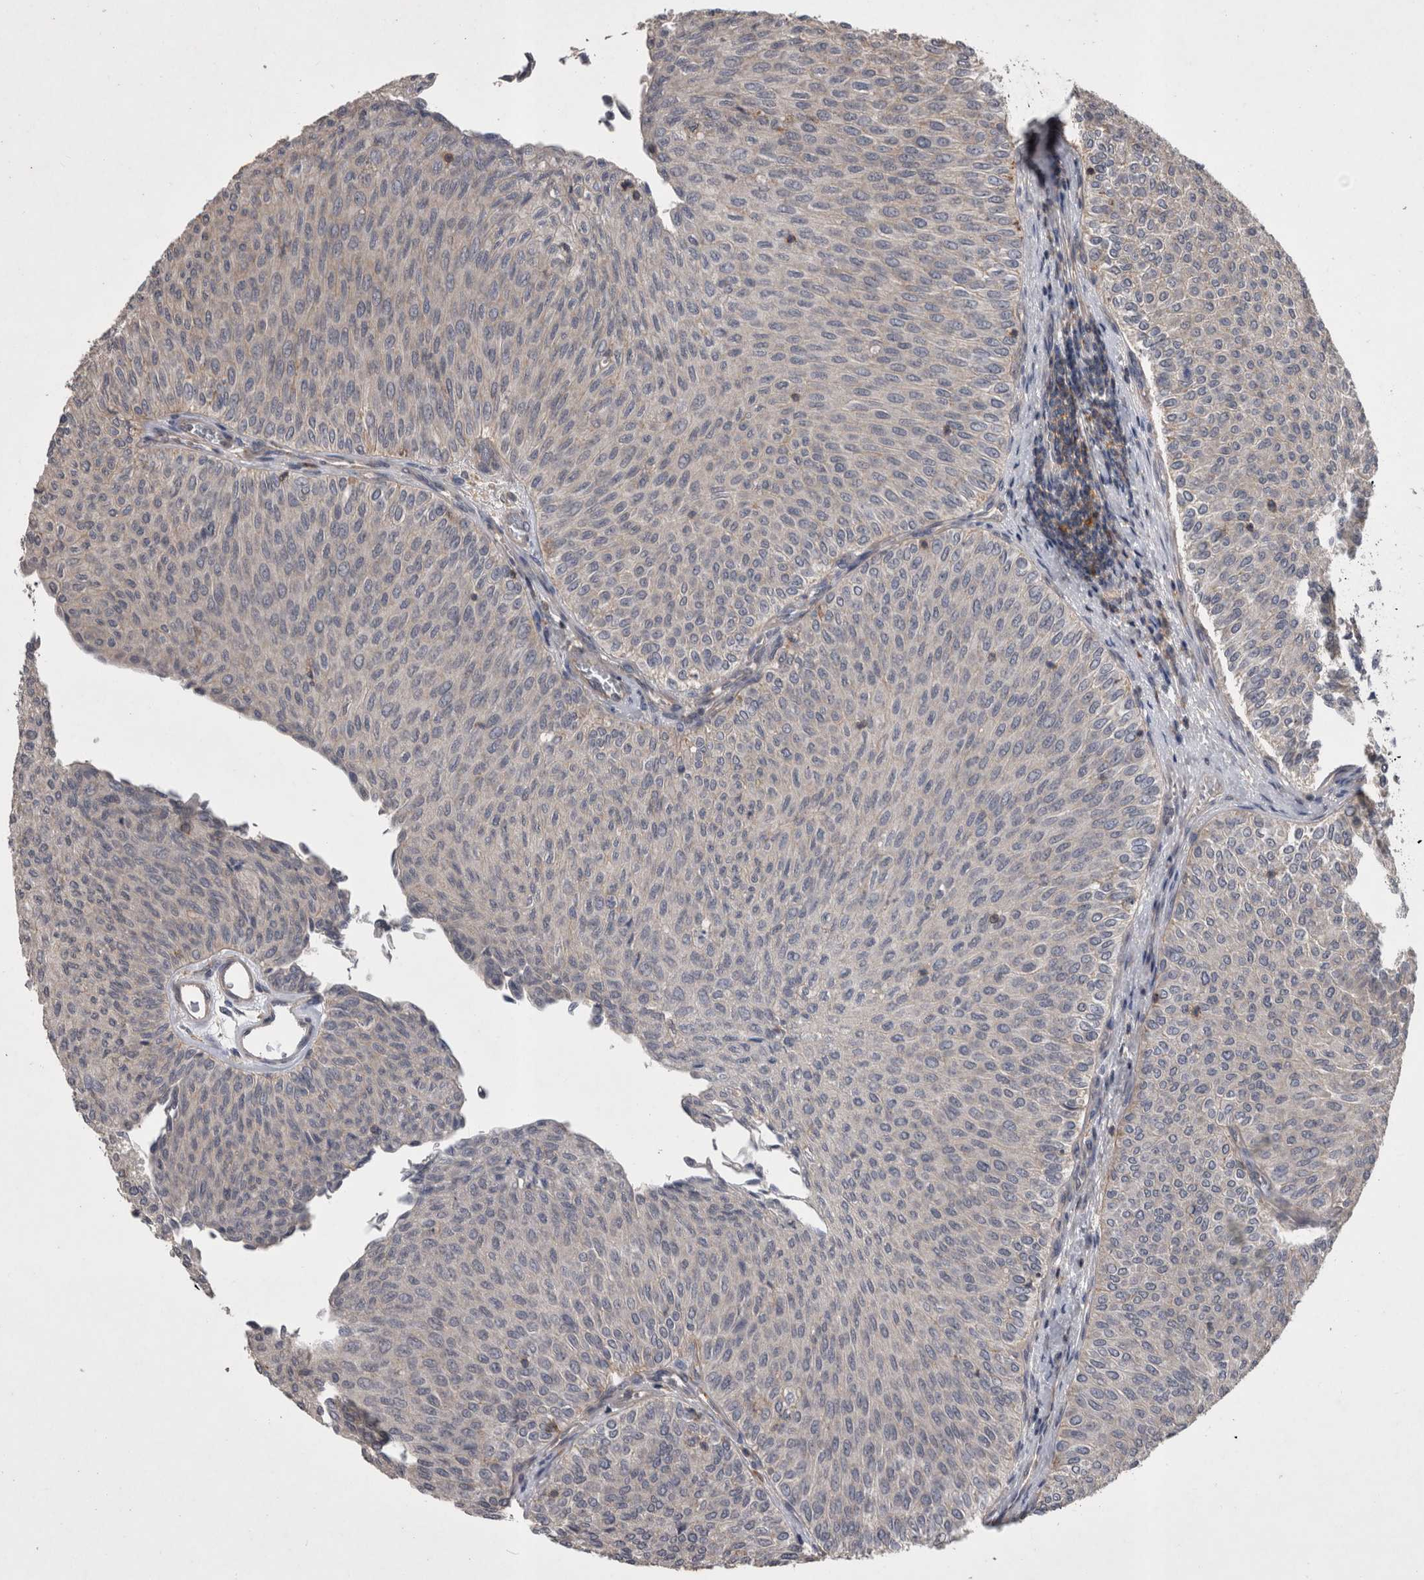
{"staining": {"intensity": "negative", "quantity": "none", "location": "none"}, "tissue": "urothelial cancer", "cell_type": "Tumor cells", "image_type": "cancer", "snomed": [{"axis": "morphology", "description": "Urothelial carcinoma, Low grade"}, {"axis": "topography", "description": "Urinary bladder"}], "caption": "DAB immunohistochemical staining of human low-grade urothelial carcinoma displays no significant positivity in tumor cells.", "gene": "SPATA48", "patient": {"sex": "male", "age": 78}}